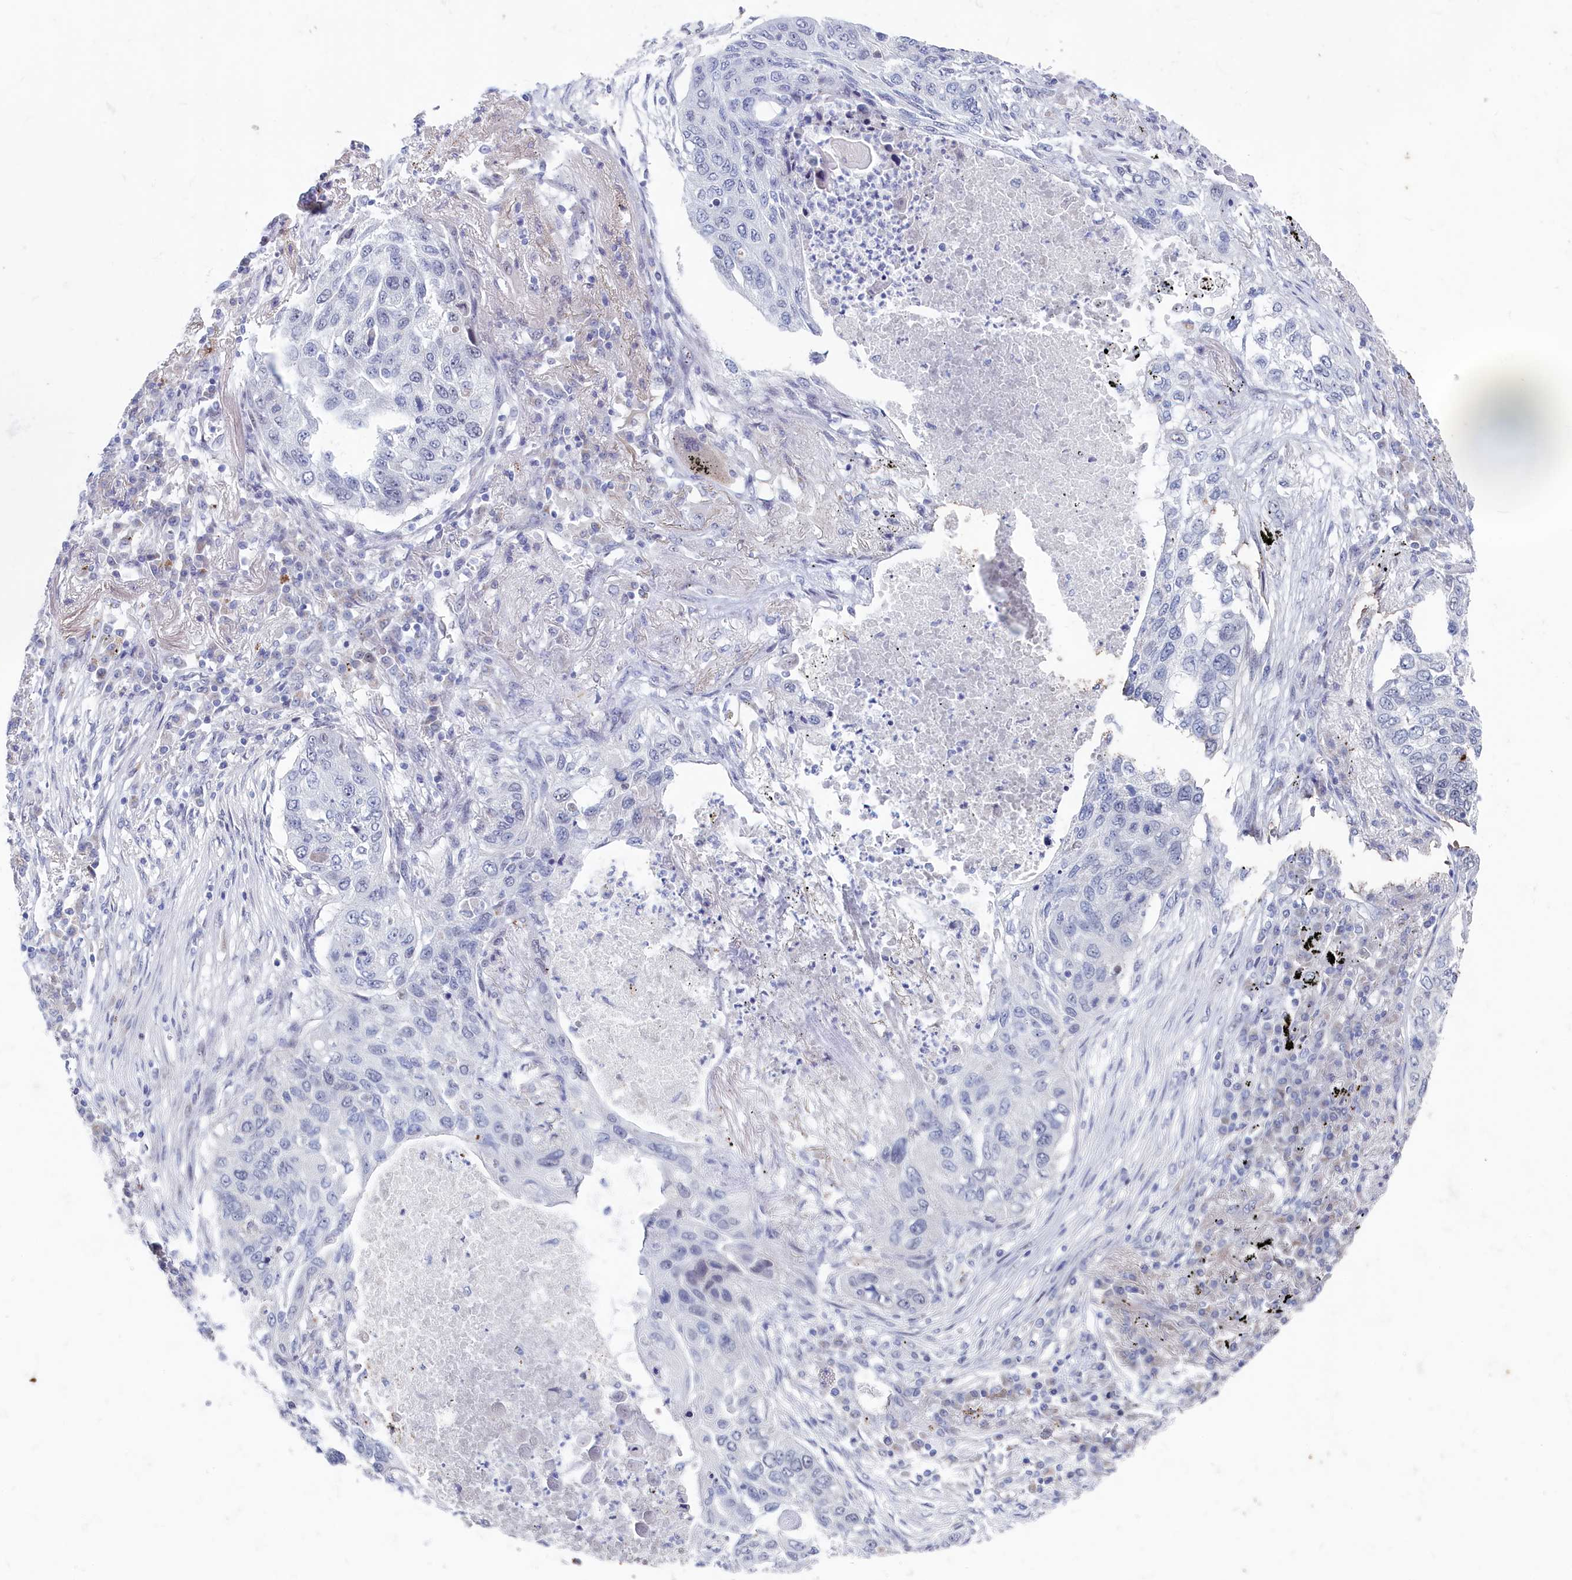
{"staining": {"intensity": "negative", "quantity": "none", "location": "none"}, "tissue": "lung cancer", "cell_type": "Tumor cells", "image_type": "cancer", "snomed": [{"axis": "morphology", "description": "Squamous cell carcinoma, NOS"}, {"axis": "topography", "description": "Lung"}], "caption": "A high-resolution photomicrograph shows immunohistochemistry (IHC) staining of lung squamous cell carcinoma, which demonstrates no significant positivity in tumor cells.", "gene": "WDR76", "patient": {"sex": "female", "age": 63}}